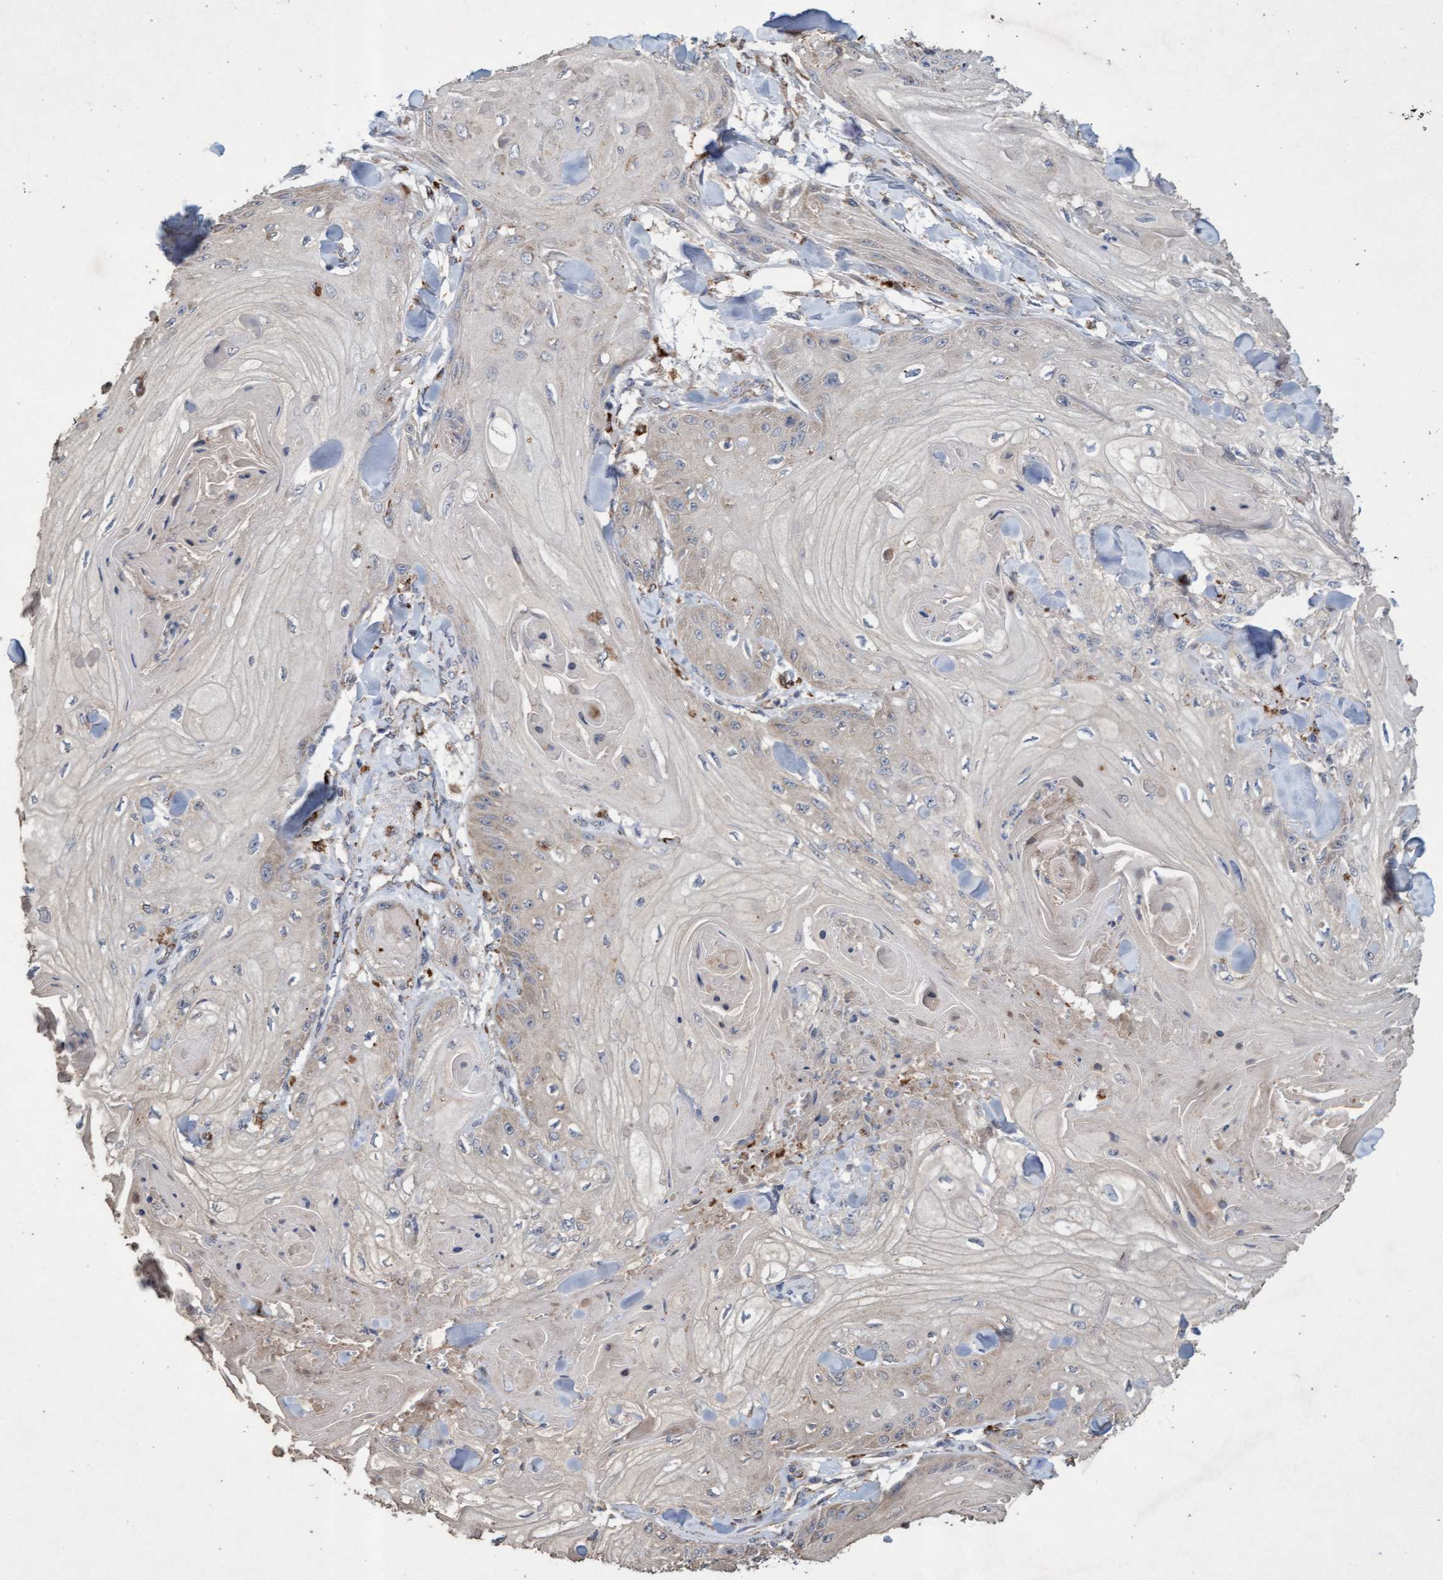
{"staining": {"intensity": "weak", "quantity": "25%-75%", "location": "cytoplasmic/membranous"}, "tissue": "skin cancer", "cell_type": "Tumor cells", "image_type": "cancer", "snomed": [{"axis": "morphology", "description": "Squamous cell carcinoma, NOS"}, {"axis": "topography", "description": "Skin"}], "caption": "Squamous cell carcinoma (skin) stained for a protein (brown) exhibits weak cytoplasmic/membranous positive expression in approximately 25%-75% of tumor cells.", "gene": "ATPAF2", "patient": {"sex": "male", "age": 74}}